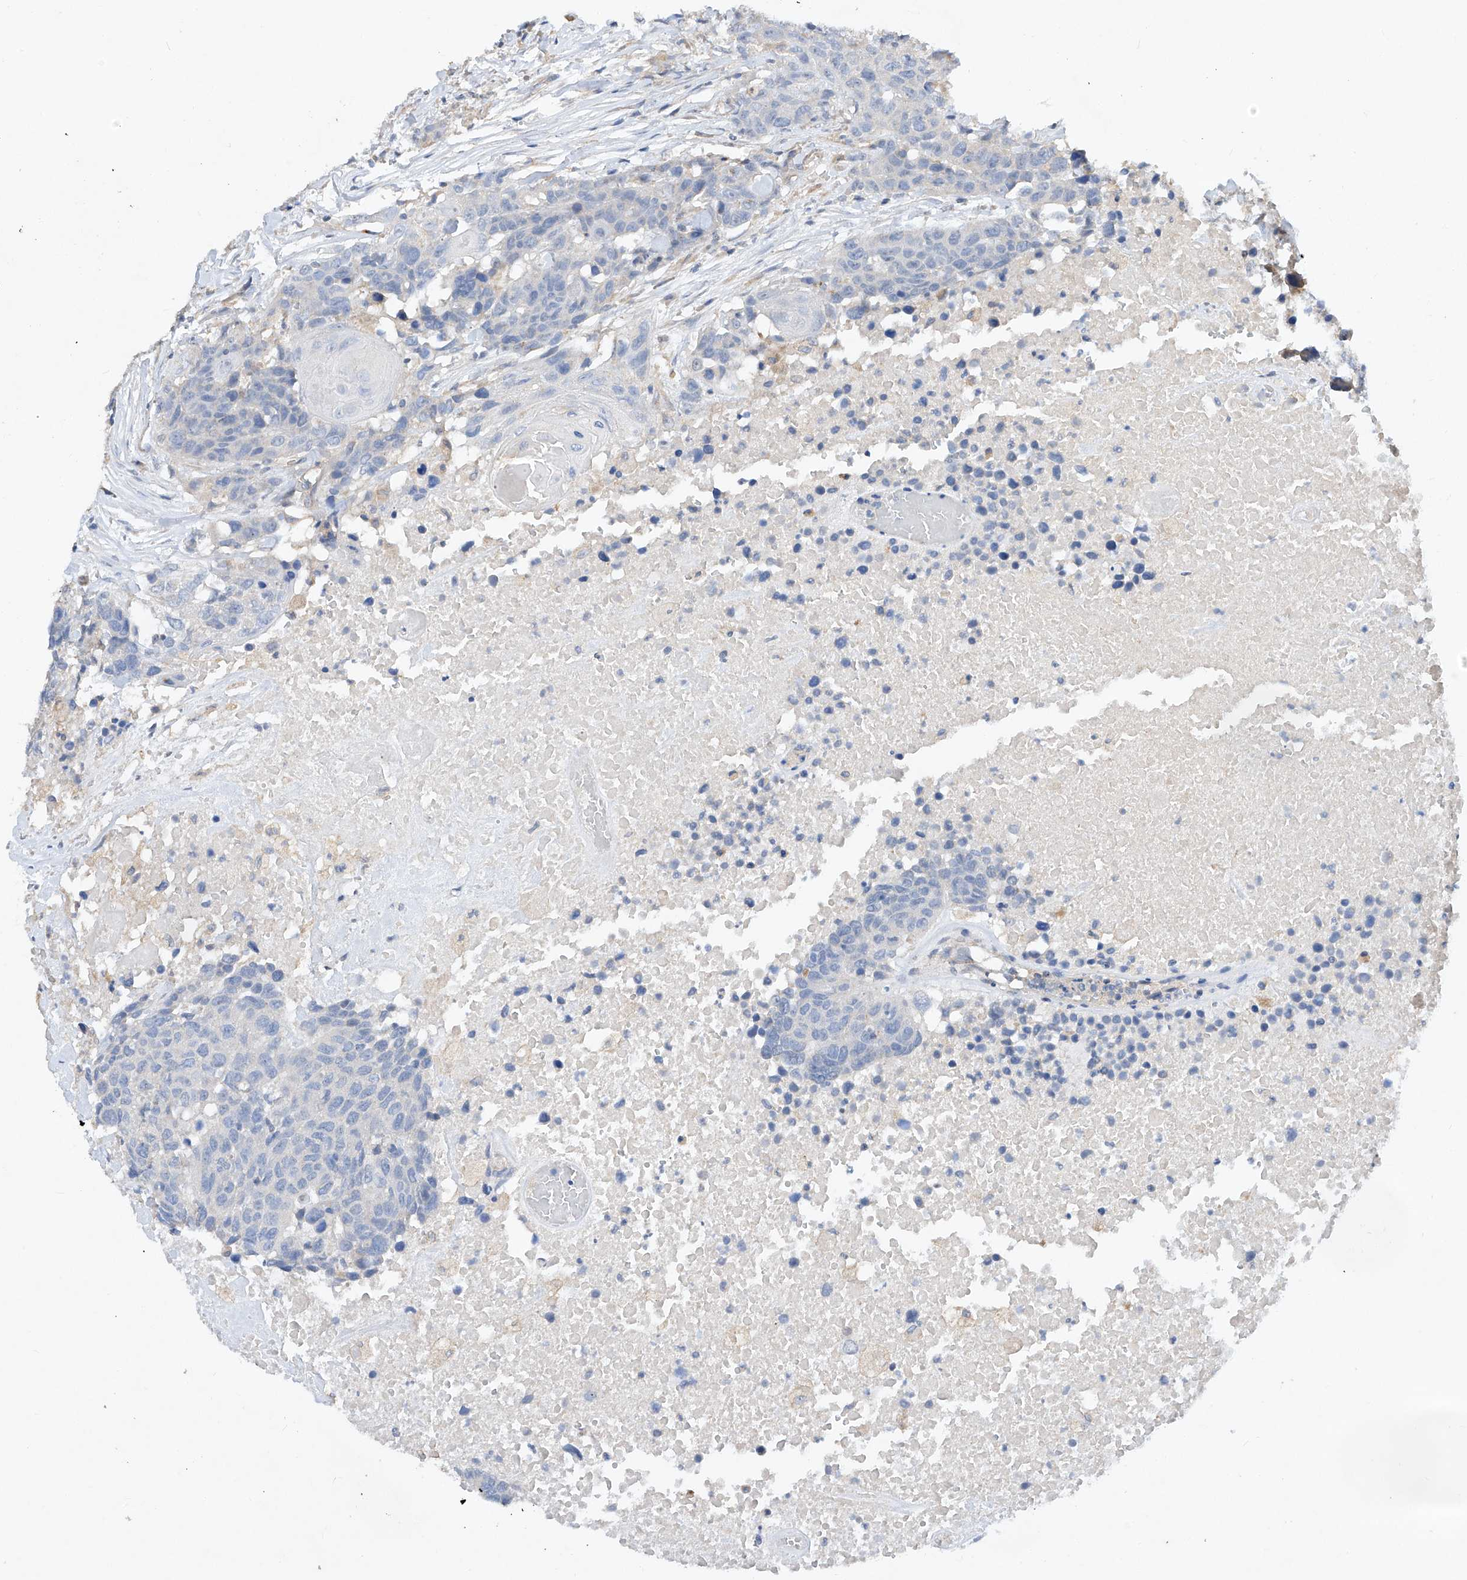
{"staining": {"intensity": "negative", "quantity": "none", "location": "none"}, "tissue": "head and neck cancer", "cell_type": "Tumor cells", "image_type": "cancer", "snomed": [{"axis": "morphology", "description": "Squamous cell carcinoma, NOS"}, {"axis": "topography", "description": "Head-Neck"}], "caption": "The immunohistochemistry image has no significant positivity in tumor cells of head and neck cancer tissue.", "gene": "AMD1", "patient": {"sex": "male", "age": 66}}